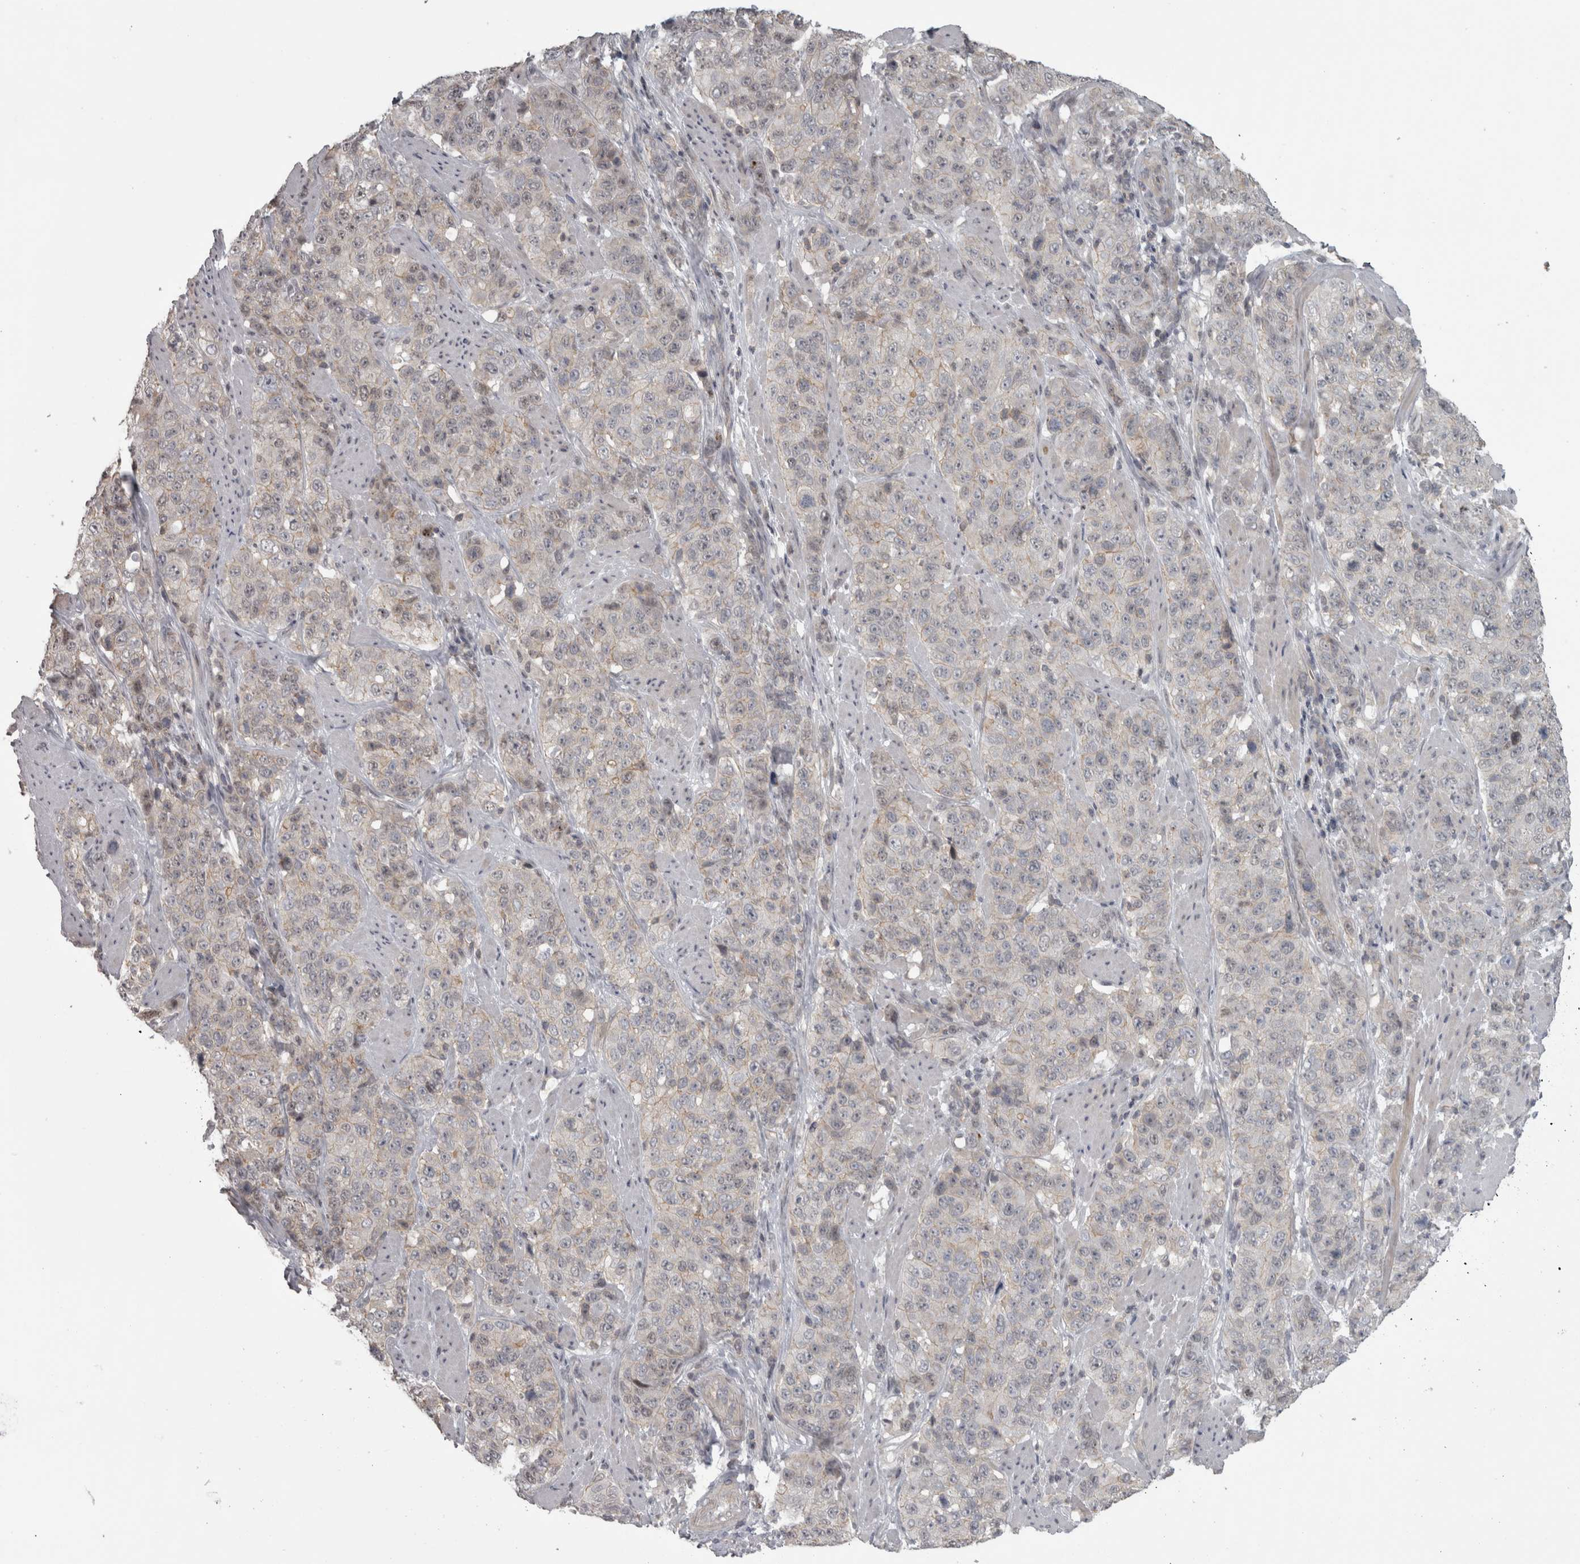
{"staining": {"intensity": "weak", "quantity": "<25%", "location": "cytoplasmic/membranous"}, "tissue": "stomach cancer", "cell_type": "Tumor cells", "image_type": "cancer", "snomed": [{"axis": "morphology", "description": "Adenocarcinoma, NOS"}, {"axis": "topography", "description": "Stomach"}], "caption": "IHC image of stomach cancer stained for a protein (brown), which reveals no positivity in tumor cells. The staining was performed using DAB (3,3'-diaminobenzidine) to visualize the protein expression in brown, while the nuclei were stained in blue with hematoxylin (Magnification: 20x).", "gene": "PPP1R12B", "patient": {"sex": "male", "age": 48}}